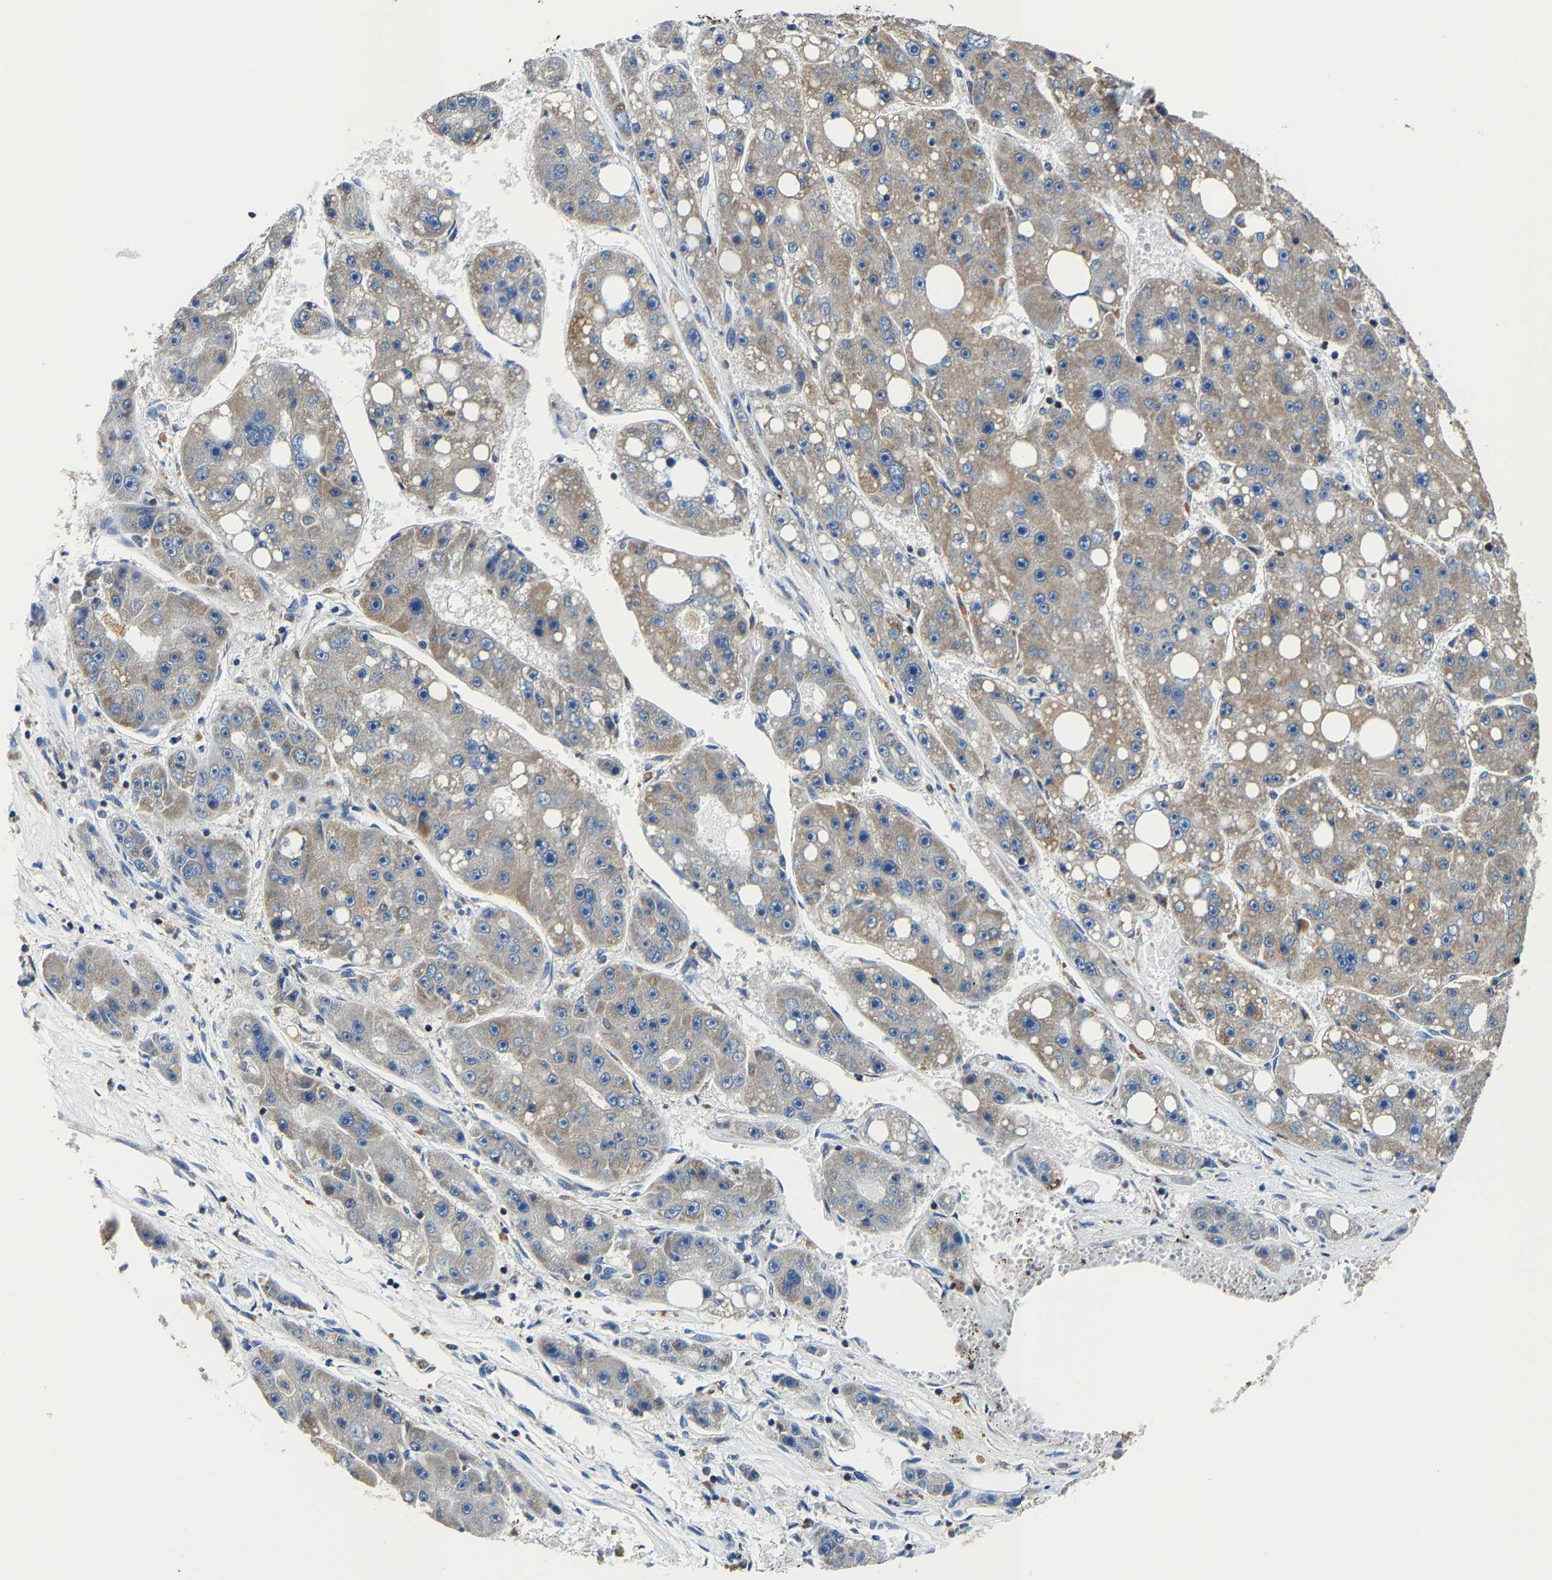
{"staining": {"intensity": "moderate", "quantity": "25%-75%", "location": "cytoplasmic/membranous"}, "tissue": "liver cancer", "cell_type": "Tumor cells", "image_type": "cancer", "snomed": [{"axis": "morphology", "description": "Carcinoma, Hepatocellular, NOS"}, {"axis": "topography", "description": "Liver"}], "caption": "Immunohistochemistry (DAB) staining of human hepatocellular carcinoma (liver) displays moderate cytoplasmic/membranous protein positivity in about 25%-75% of tumor cells.", "gene": "AGK", "patient": {"sex": "female", "age": 61}}